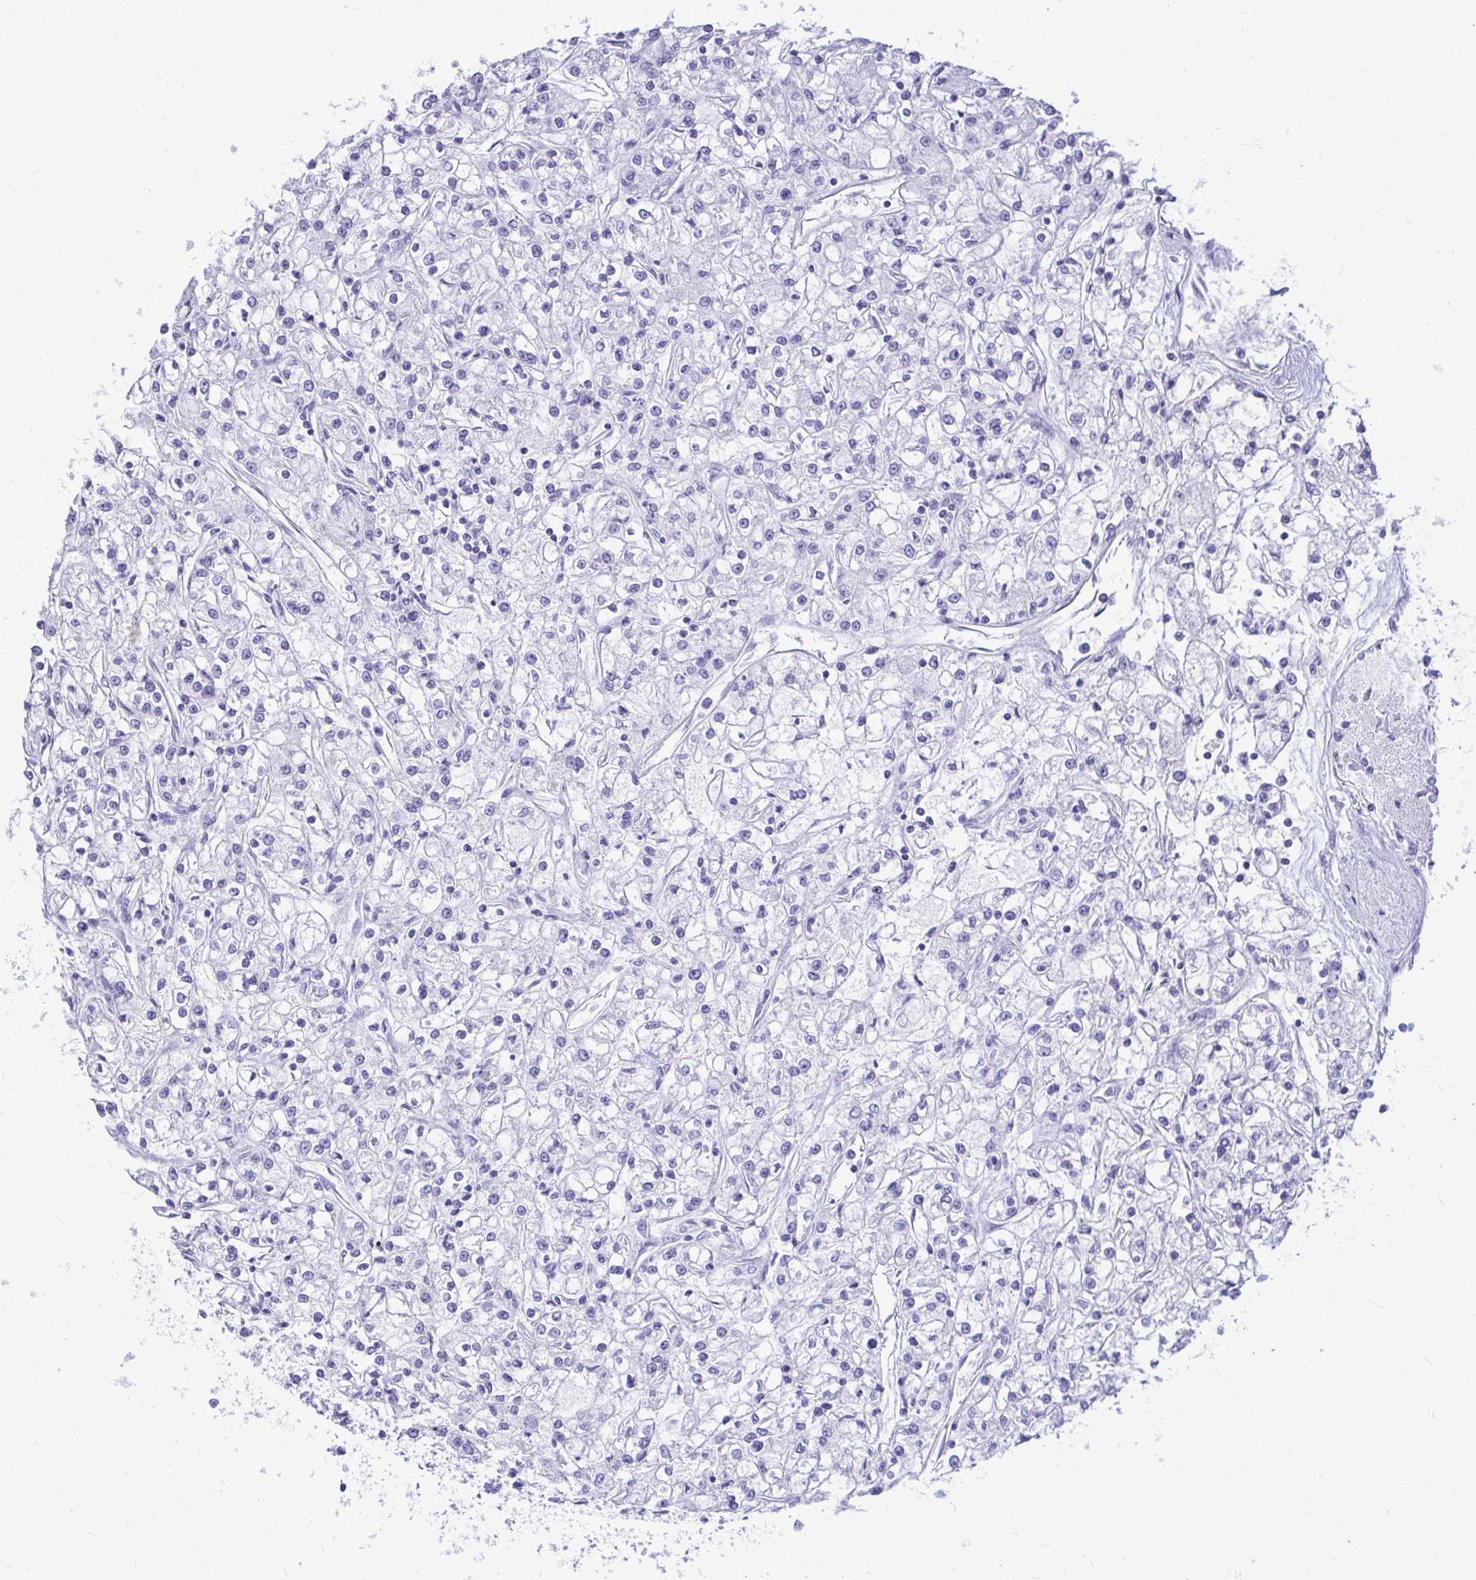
{"staining": {"intensity": "negative", "quantity": "none", "location": "none"}, "tissue": "renal cancer", "cell_type": "Tumor cells", "image_type": "cancer", "snomed": [{"axis": "morphology", "description": "Adenocarcinoma, NOS"}, {"axis": "topography", "description": "Kidney"}], "caption": "An immunohistochemistry (IHC) image of renal cancer is shown. There is no staining in tumor cells of renal cancer. (DAB immunohistochemistry with hematoxylin counter stain).", "gene": "OR10R2", "patient": {"sex": "female", "age": 59}}